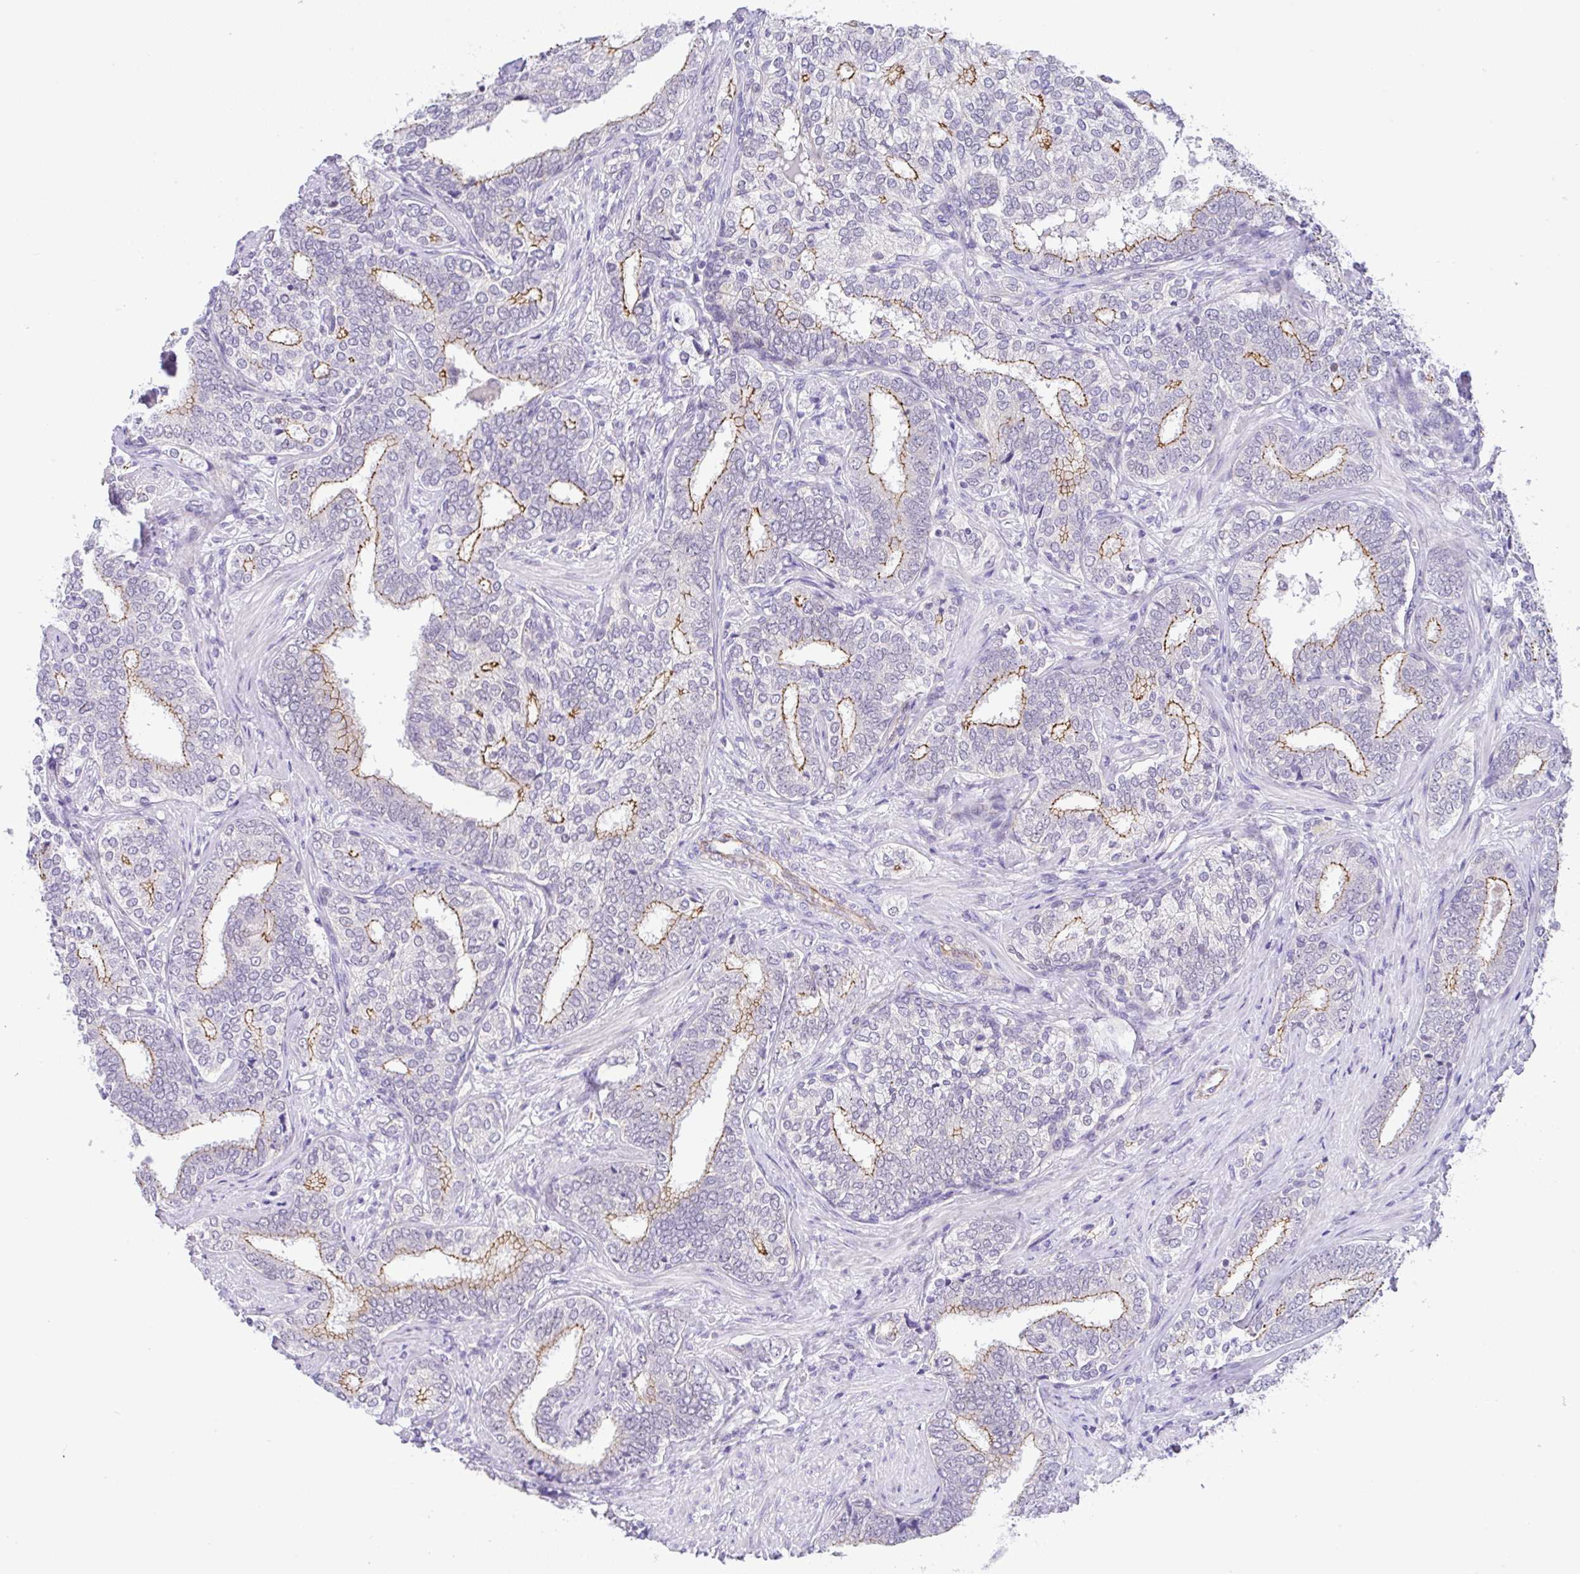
{"staining": {"intensity": "moderate", "quantity": "25%-75%", "location": "cytoplasmic/membranous"}, "tissue": "prostate cancer", "cell_type": "Tumor cells", "image_type": "cancer", "snomed": [{"axis": "morphology", "description": "Adenocarcinoma, High grade"}, {"axis": "topography", "description": "Prostate"}], "caption": "A high-resolution histopathology image shows immunohistochemistry staining of prostate cancer (high-grade adenocarcinoma), which displays moderate cytoplasmic/membranous staining in approximately 25%-75% of tumor cells. The staining is performed using DAB brown chromogen to label protein expression. The nuclei are counter-stained blue using hematoxylin.", "gene": "CGNL1", "patient": {"sex": "male", "age": 72}}